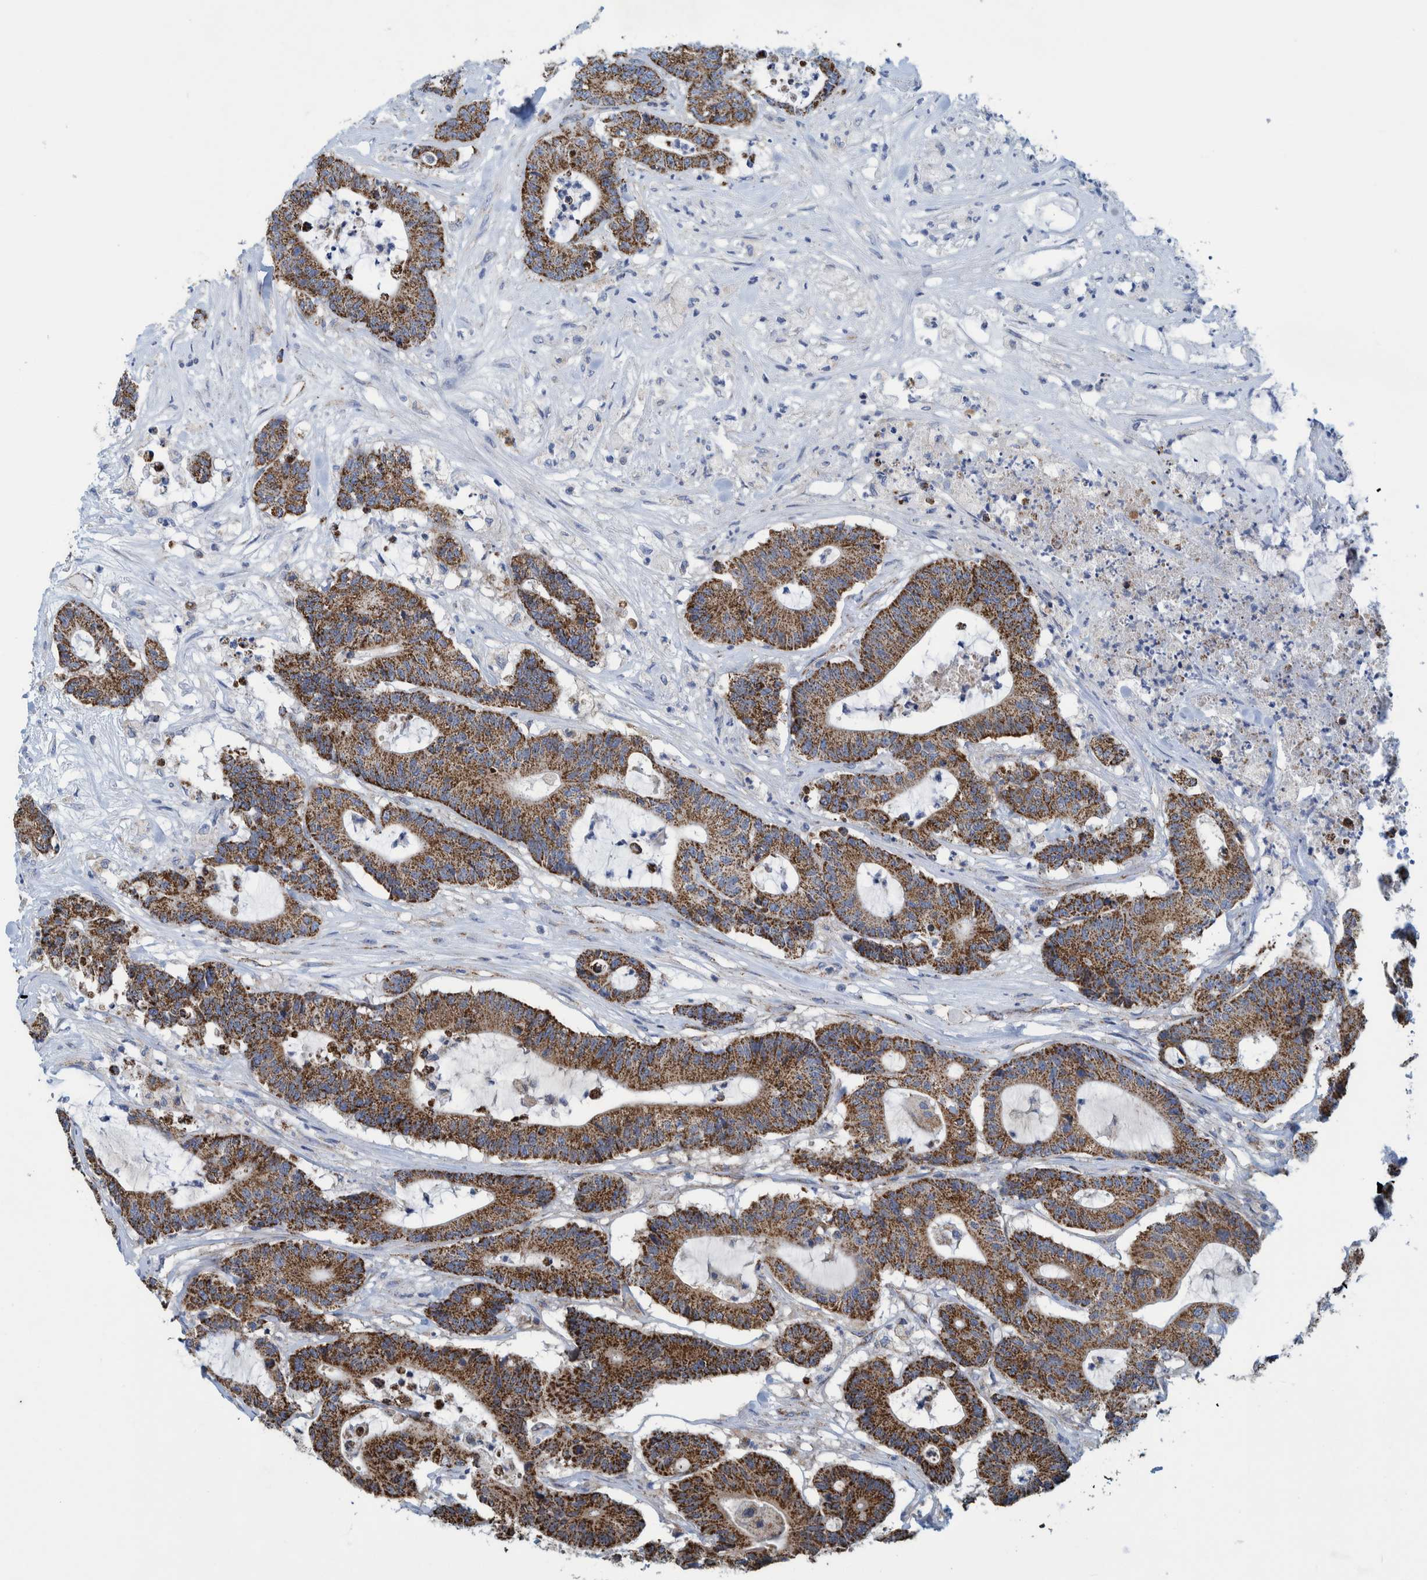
{"staining": {"intensity": "strong", "quantity": ">75%", "location": "cytoplasmic/membranous"}, "tissue": "colorectal cancer", "cell_type": "Tumor cells", "image_type": "cancer", "snomed": [{"axis": "morphology", "description": "Adenocarcinoma, NOS"}, {"axis": "topography", "description": "Colon"}], "caption": "Adenocarcinoma (colorectal) stained with DAB (3,3'-diaminobenzidine) immunohistochemistry reveals high levels of strong cytoplasmic/membranous positivity in about >75% of tumor cells. (DAB IHC with brightfield microscopy, high magnification).", "gene": "MRPS7", "patient": {"sex": "female", "age": 84}}